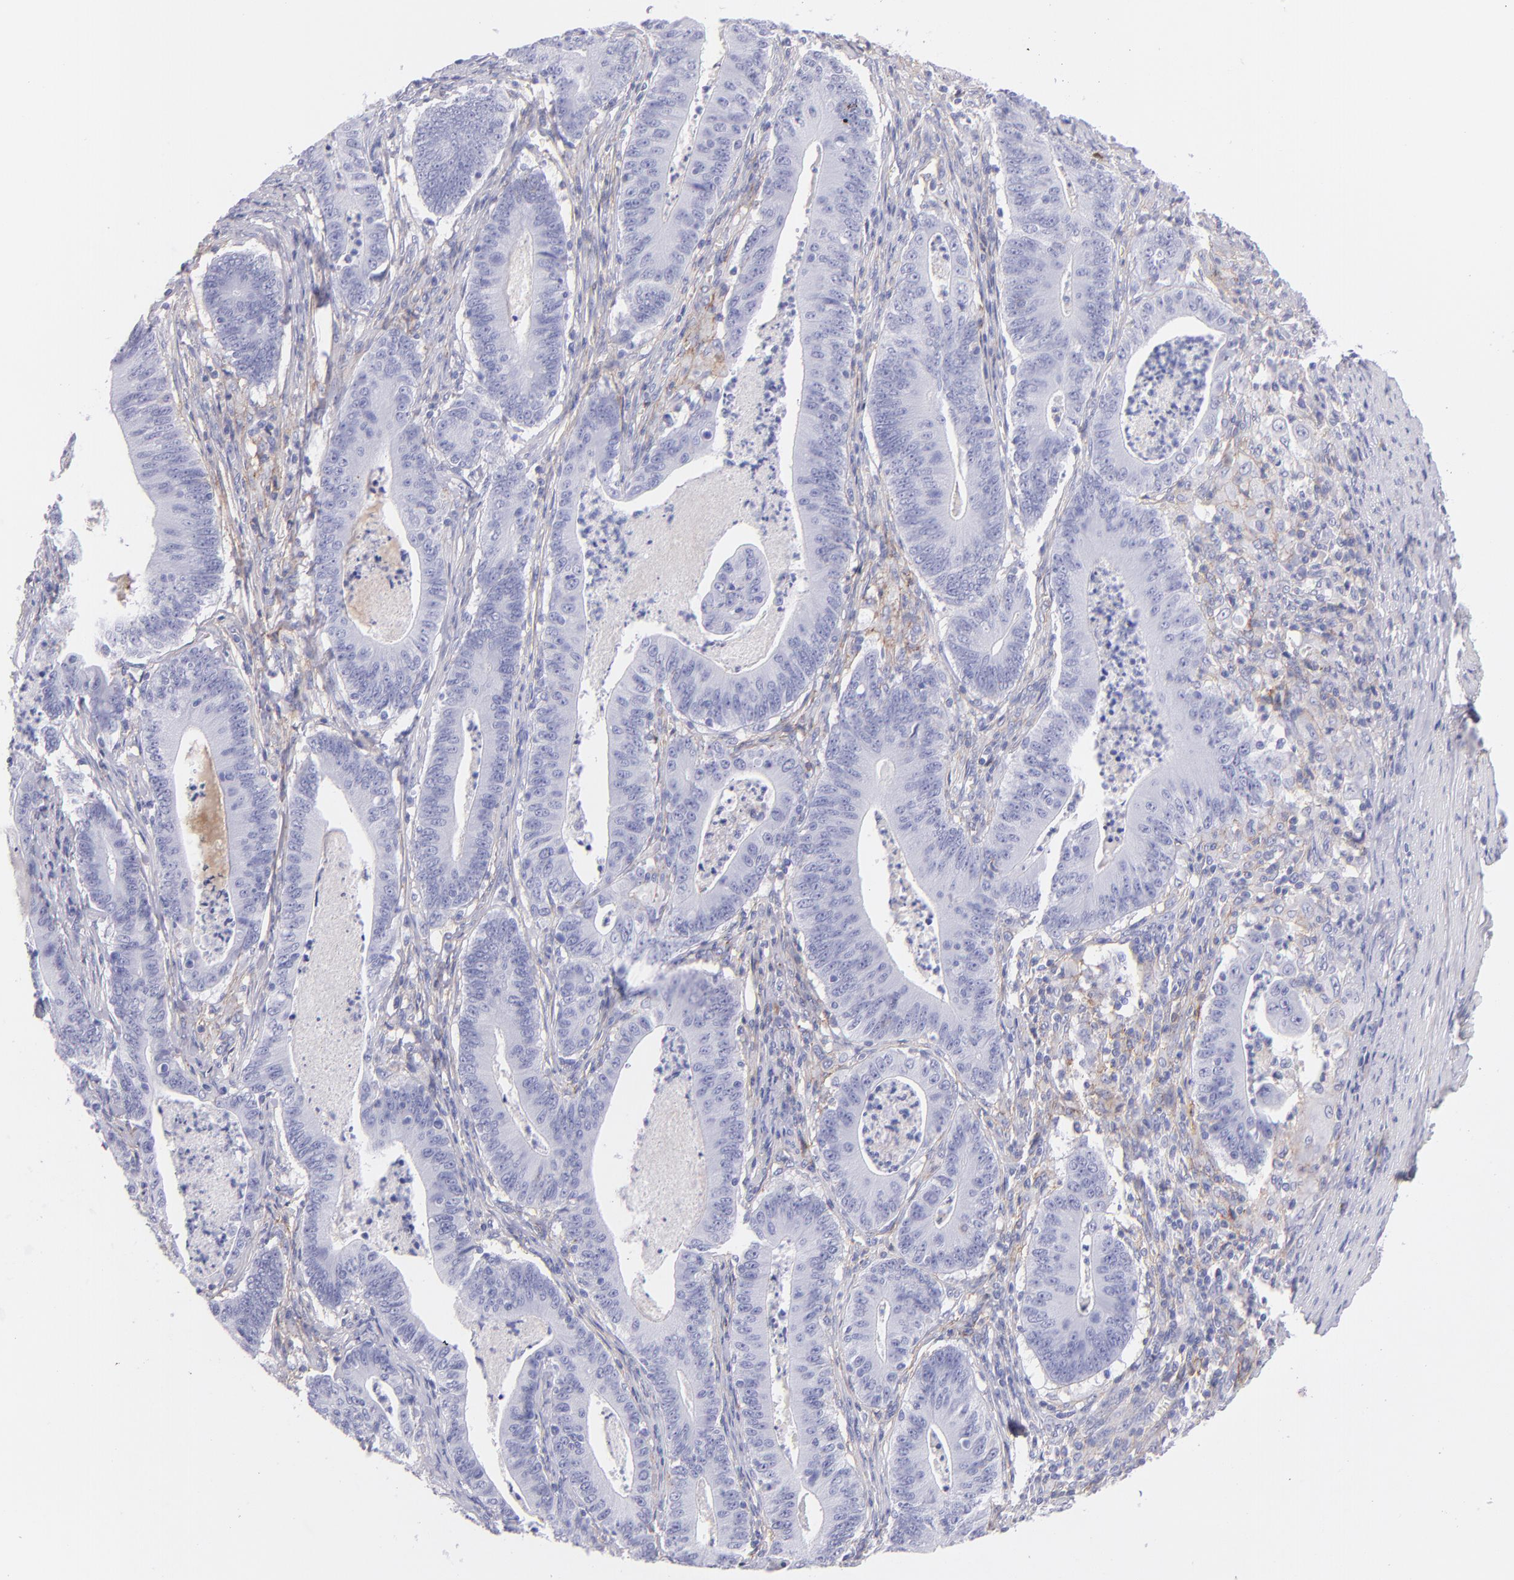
{"staining": {"intensity": "negative", "quantity": "none", "location": "none"}, "tissue": "stomach cancer", "cell_type": "Tumor cells", "image_type": "cancer", "snomed": [{"axis": "morphology", "description": "Adenocarcinoma, NOS"}, {"axis": "topography", "description": "Stomach, lower"}], "caption": "The immunohistochemistry (IHC) histopathology image has no significant staining in tumor cells of stomach adenocarcinoma tissue.", "gene": "CD81", "patient": {"sex": "female", "age": 86}}